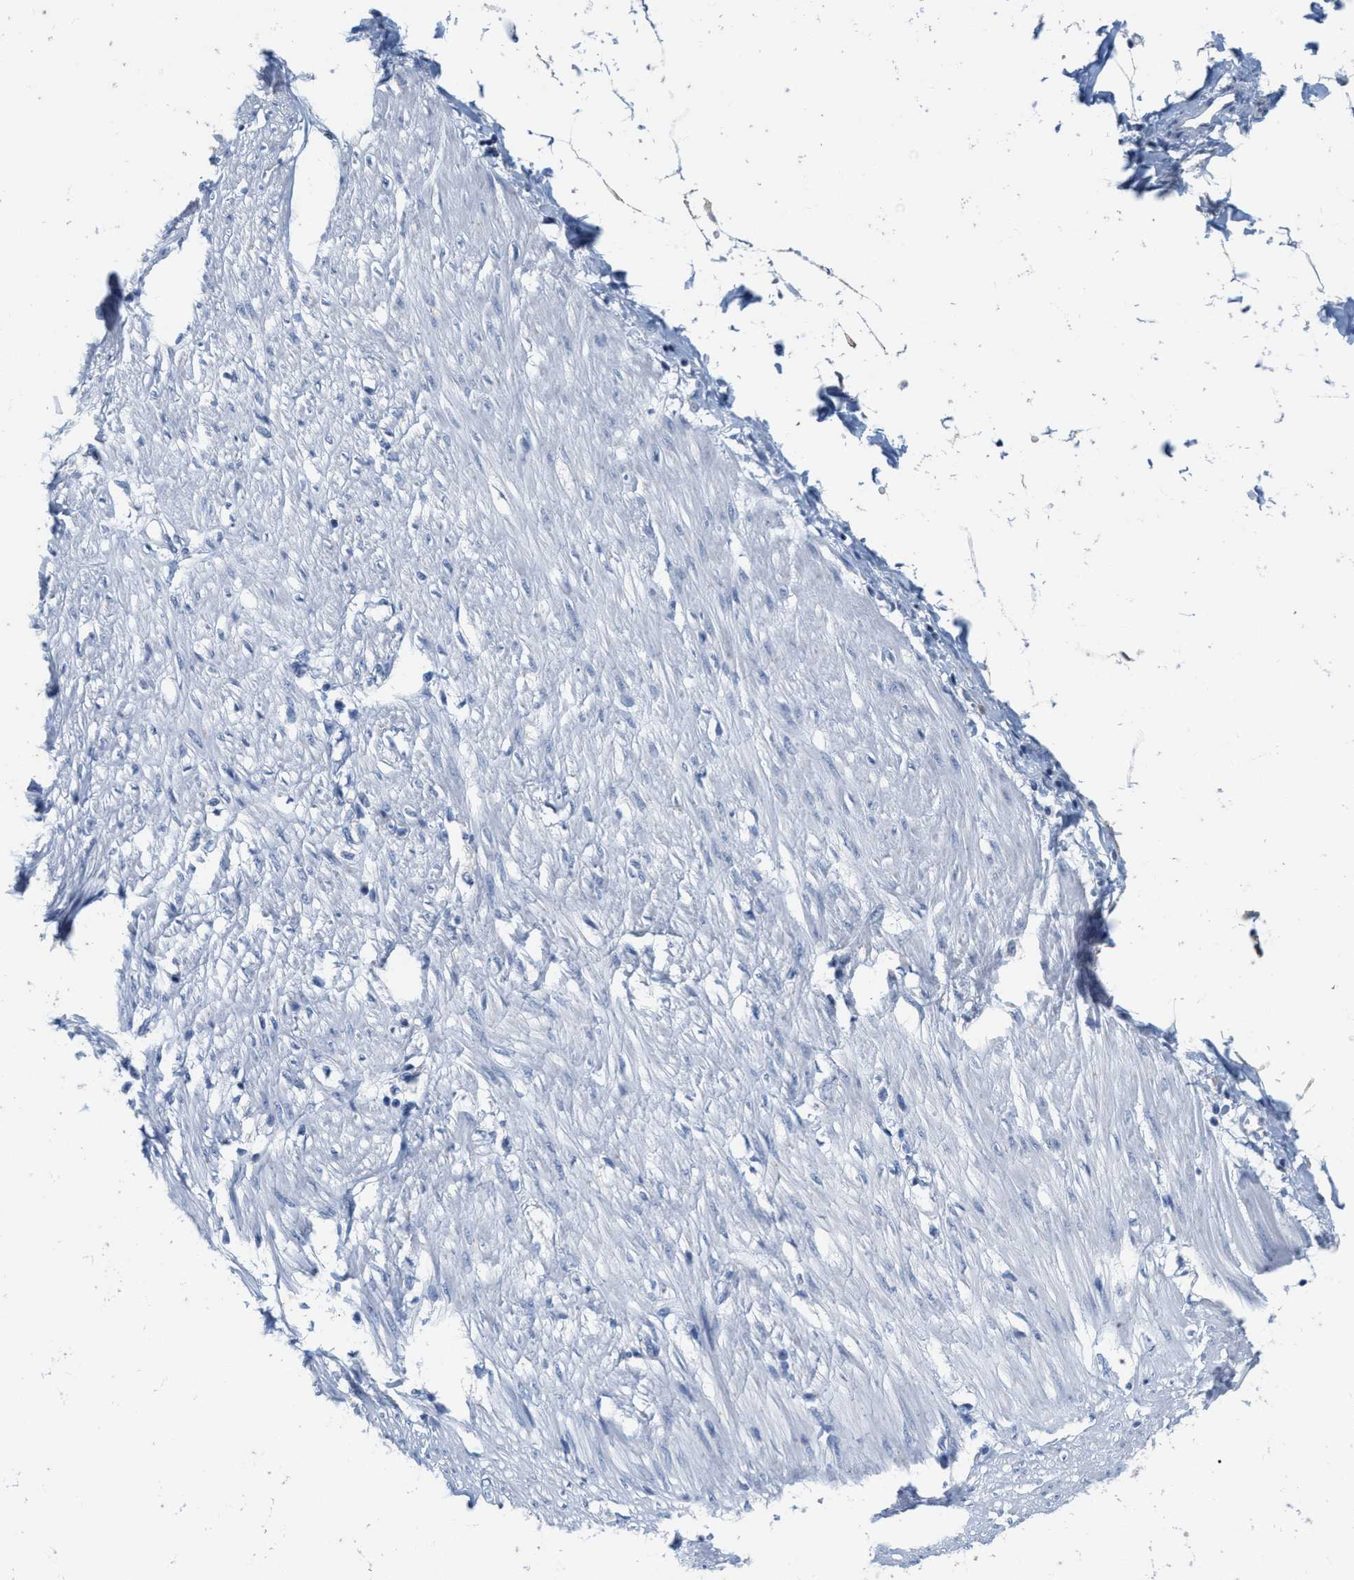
{"staining": {"intensity": "negative", "quantity": "none", "location": "none"}, "tissue": "adipose tissue", "cell_type": "Adipocytes", "image_type": "normal", "snomed": [{"axis": "morphology", "description": "Normal tissue, NOS"}, {"axis": "morphology", "description": "Adenocarcinoma, NOS"}, {"axis": "topography", "description": "Colon"}, {"axis": "topography", "description": "Peripheral nerve tissue"}], "caption": "The image reveals no significant staining in adipocytes of adipose tissue.", "gene": "ABCB11", "patient": {"sex": "male", "age": 14}}